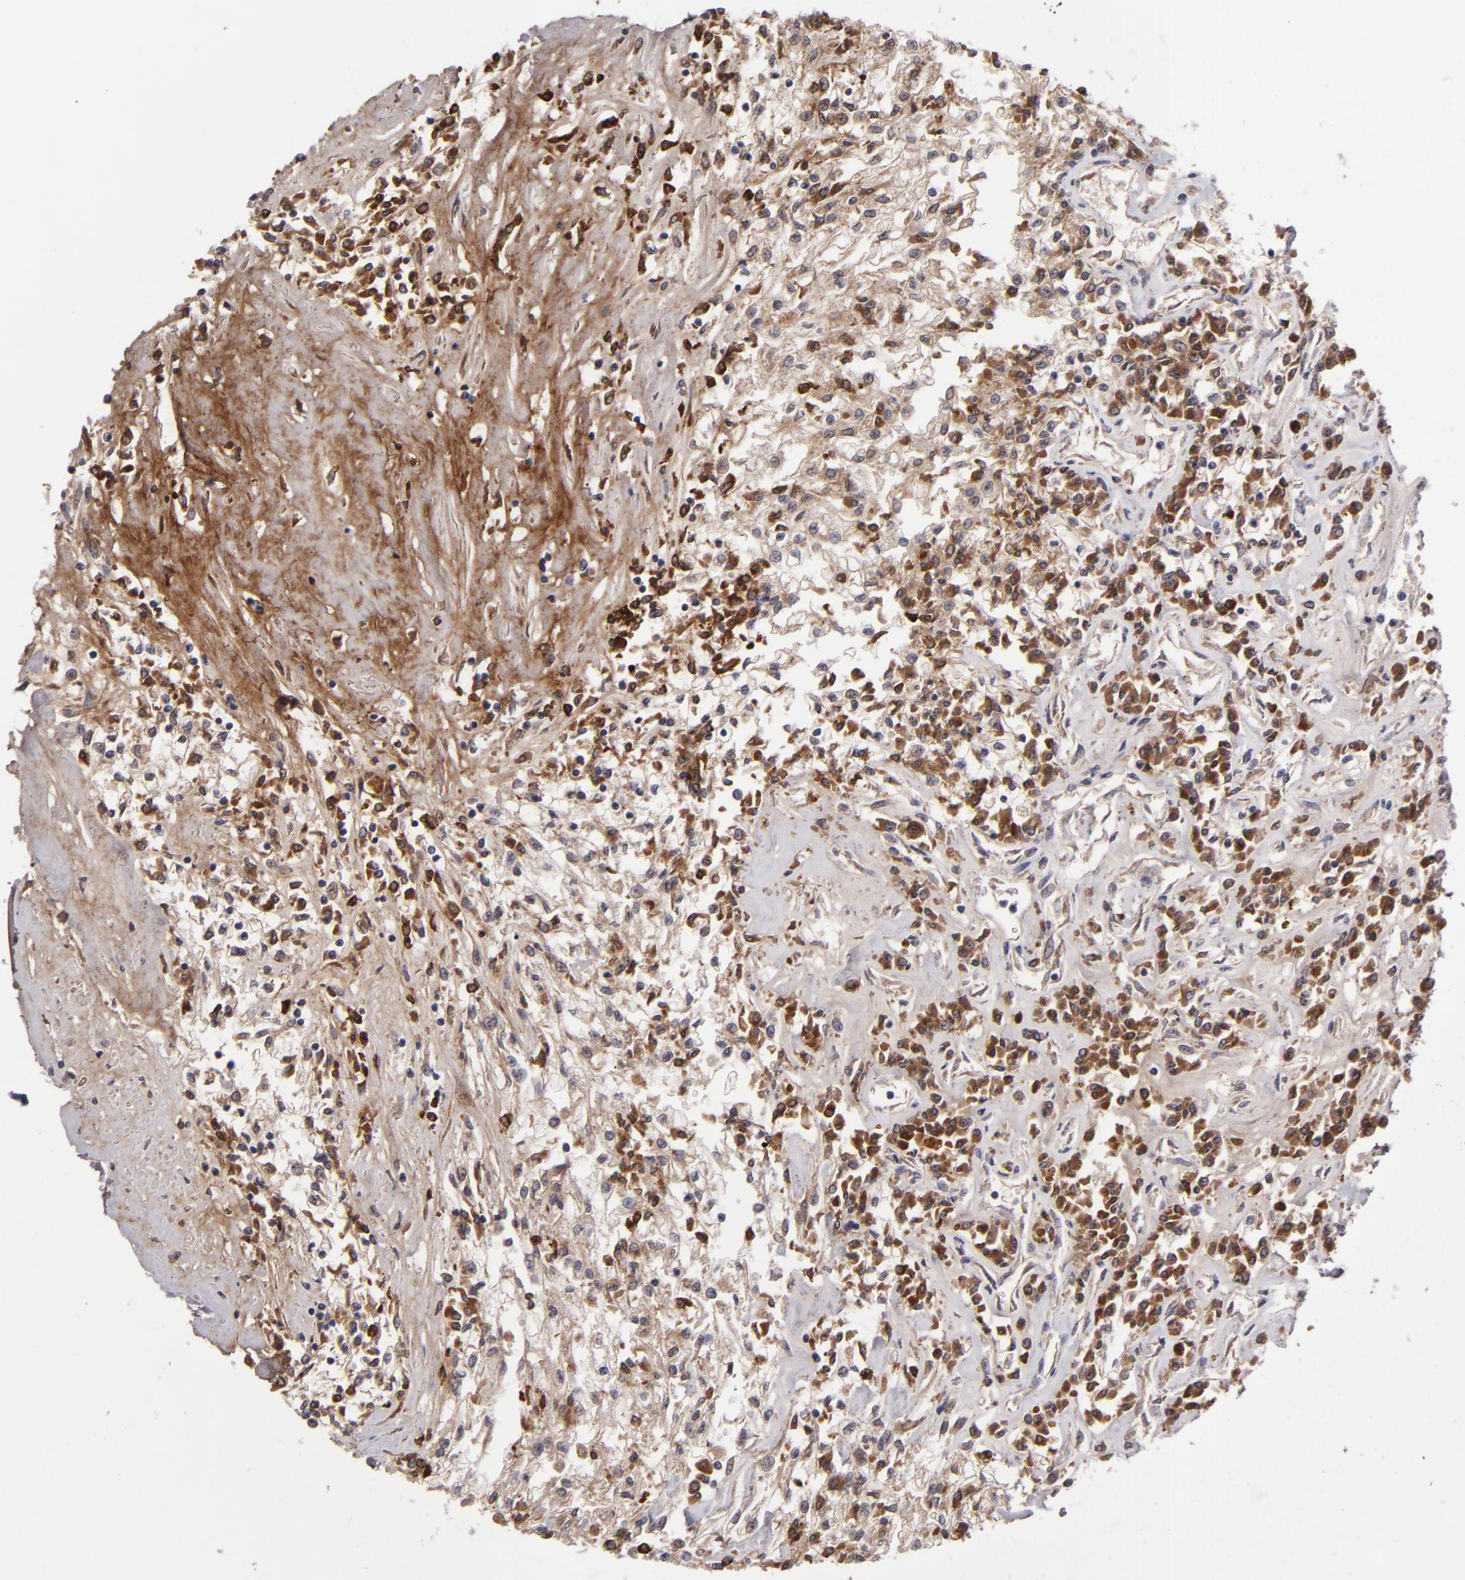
{"staining": {"intensity": "moderate", "quantity": ">75%", "location": "cytoplasmic/membranous"}, "tissue": "renal cancer", "cell_type": "Tumor cells", "image_type": "cancer", "snomed": [{"axis": "morphology", "description": "Adenocarcinoma, NOS"}, {"axis": "topography", "description": "Kidney"}], "caption": "This micrograph exhibits immunohistochemistry staining of adenocarcinoma (renal), with medium moderate cytoplasmic/membranous expression in approximately >75% of tumor cells.", "gene": "IL12A", "patient": {"sex": "male", "age": 78}}